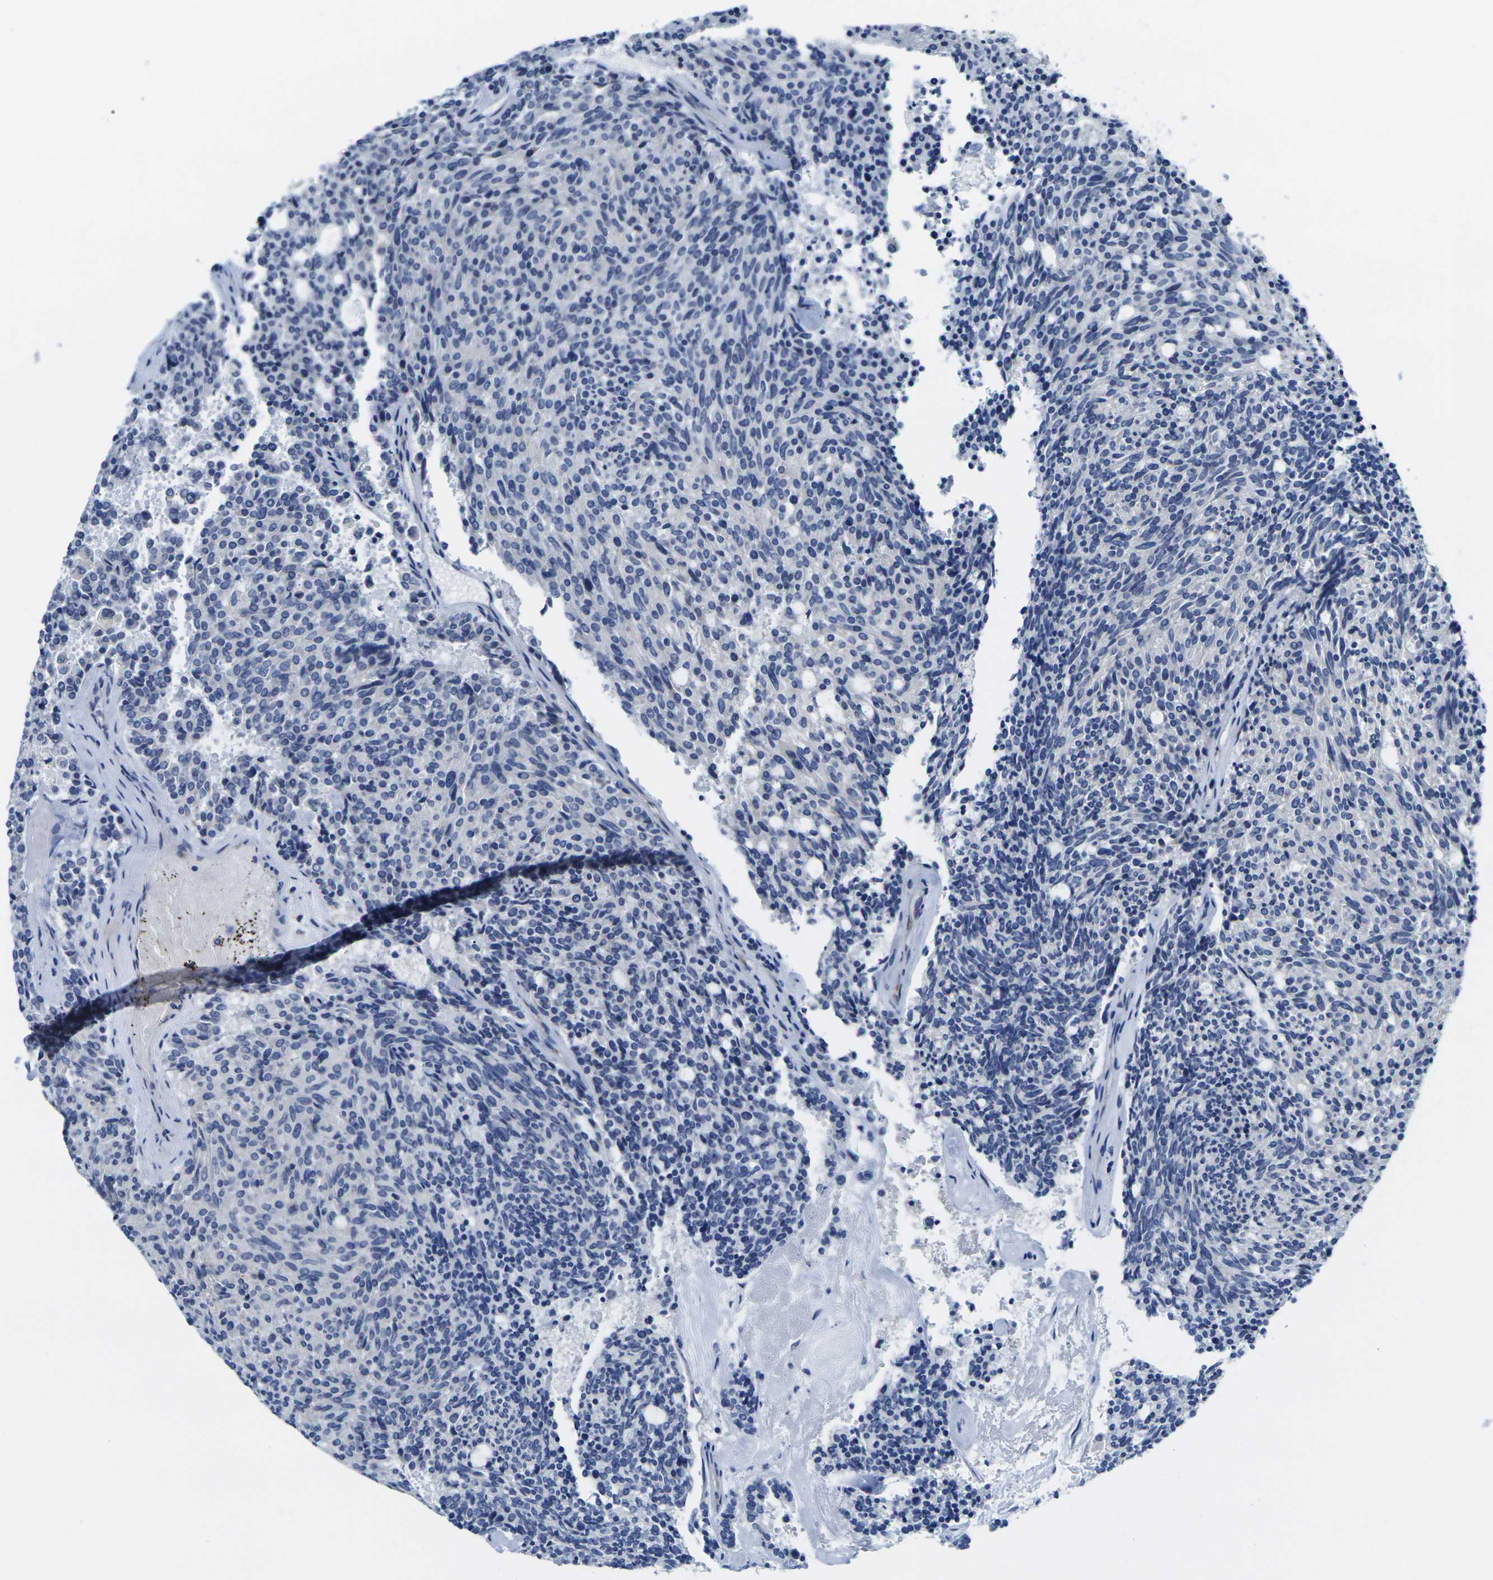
{"staining": {"intensity": "negative", "quantity": "none", "location": "none"}, "tissue": "carcinoid", "cell_type": "Tumor cells", "image_type": "cancer", "snomed": [{"axis": "morphology", "description": "Carcinoid, malignant, NOS"}, {"axis": "topography", "description": "Pancreas"}], "caption": "Tumor cells are negative for brown protein staining in carcinoid (malignant).", "gene": "CRK", "patient": {"sex": "female", "age": 54}}